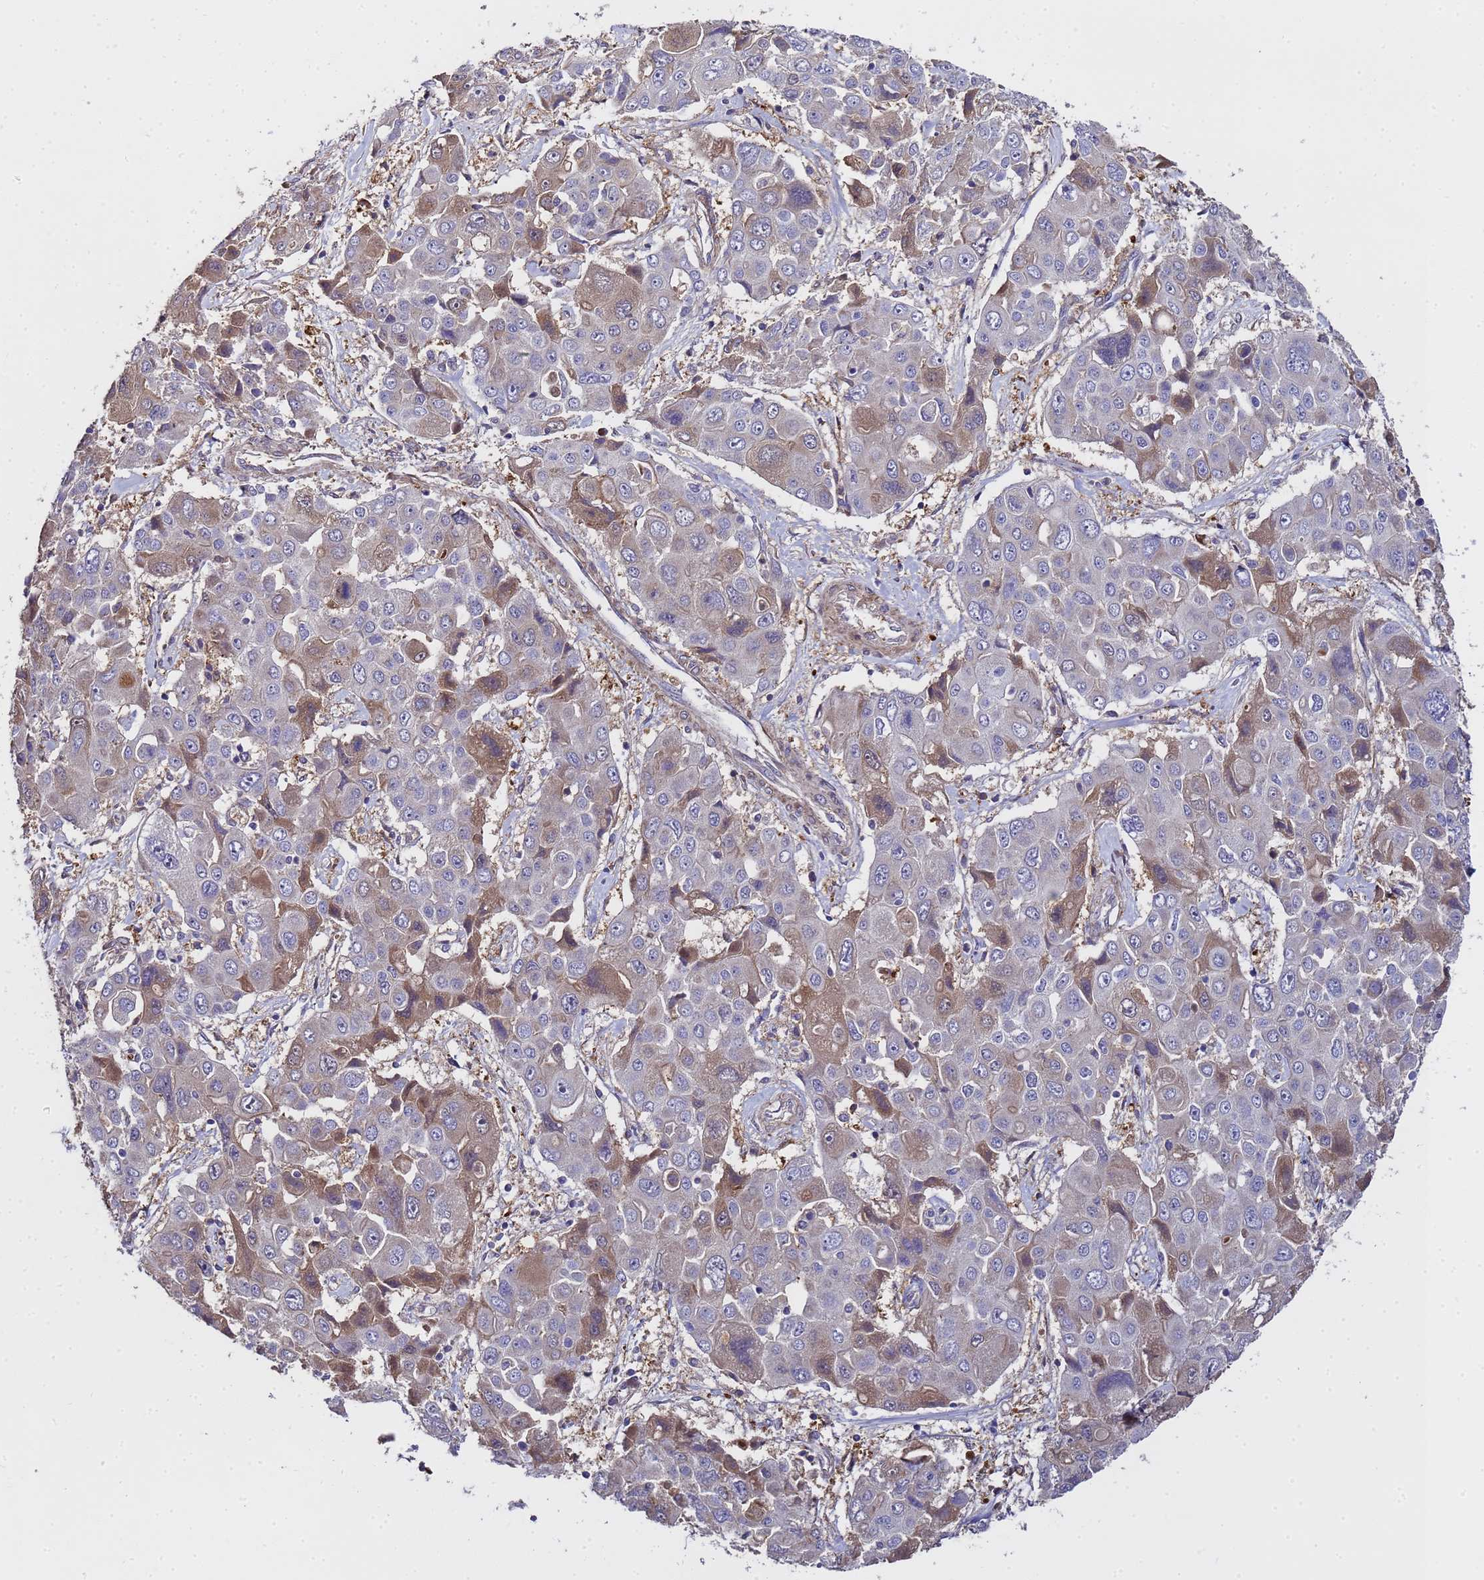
{"staining": {"intensity": "moderate", "quantity": "<25%", "location": "cytoplasmic/membranous"}, "tissue": "liver cancer", "cell_type": "Tumor cells", "image_type": "cancer", "snomed": [{"axis": "morphology", "description": "Cholangiocarcinoma"}, {"axis": "topography", "description": "Liver"}], "caption": "An IHC photomicrograph of neoplastic tissue is shown. Protein staining in brown labels moderate cytoplasmic/membranous positivity in liver cancer (cholangiocarcinoma) within tumor cells.", "gene": "MOCS1", "patient": {"sex": "male", "age": 67}}